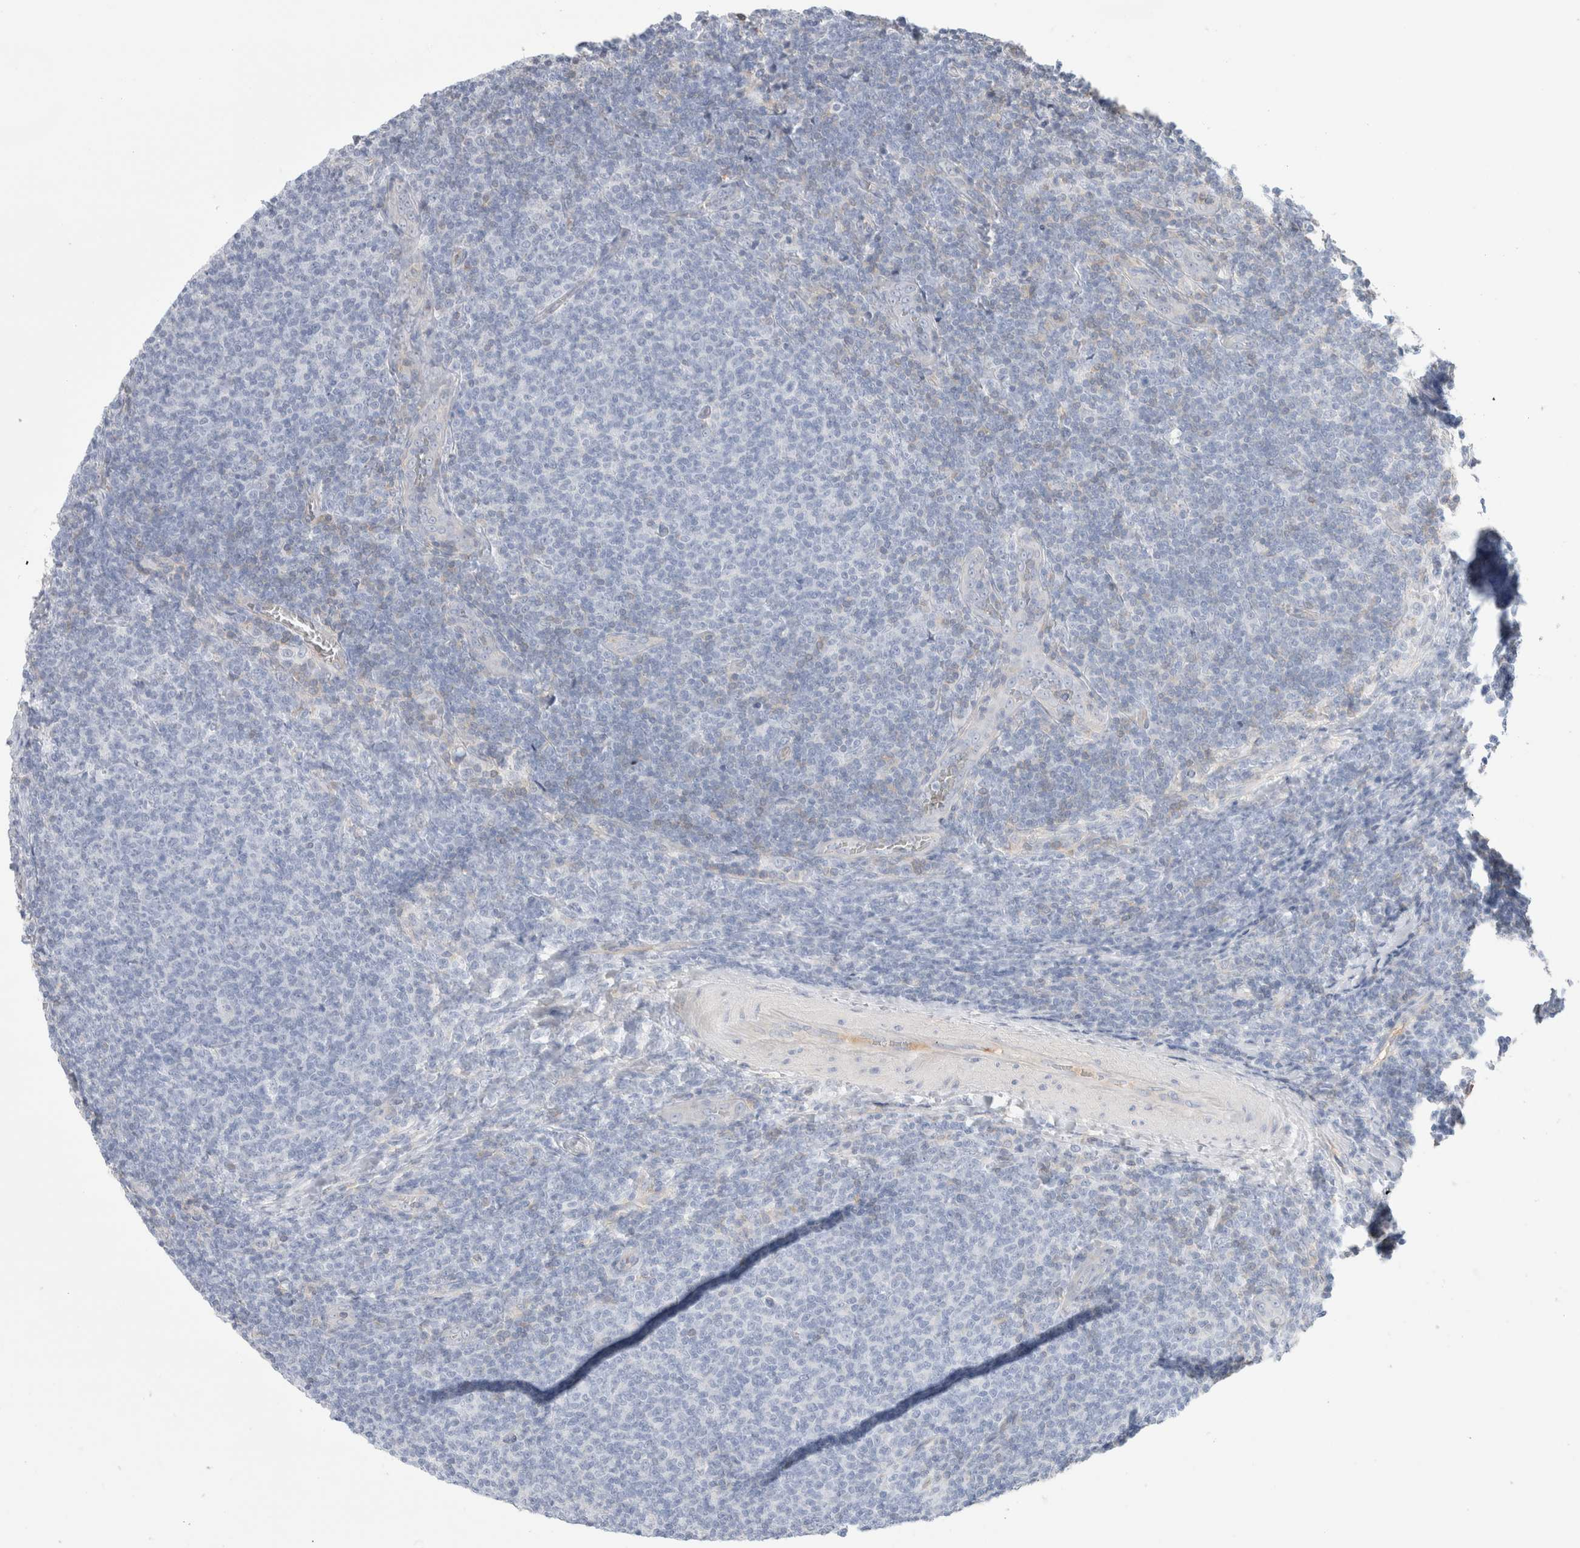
{"staining": {"intensity": "negative", "quantity": "none", "location": "none"}, "tissue": "lymphoma", "cell_type": "Tumor cells", "image_type": "cancer", "snomed": [{"axis": "morphology", "description": "Malignant lymphoma, non-Hodgkin's type, Low grade"}, {"axis": "topography", "description": "Lymph node"}], "caption": "DAB (3,3'-diaminobenzidine) immunohistochemical staining of lymphoma displays no significant positivity in tumor cells.", "gene": "CAPN2", "patient": {"sex": "male", "age": 66}}